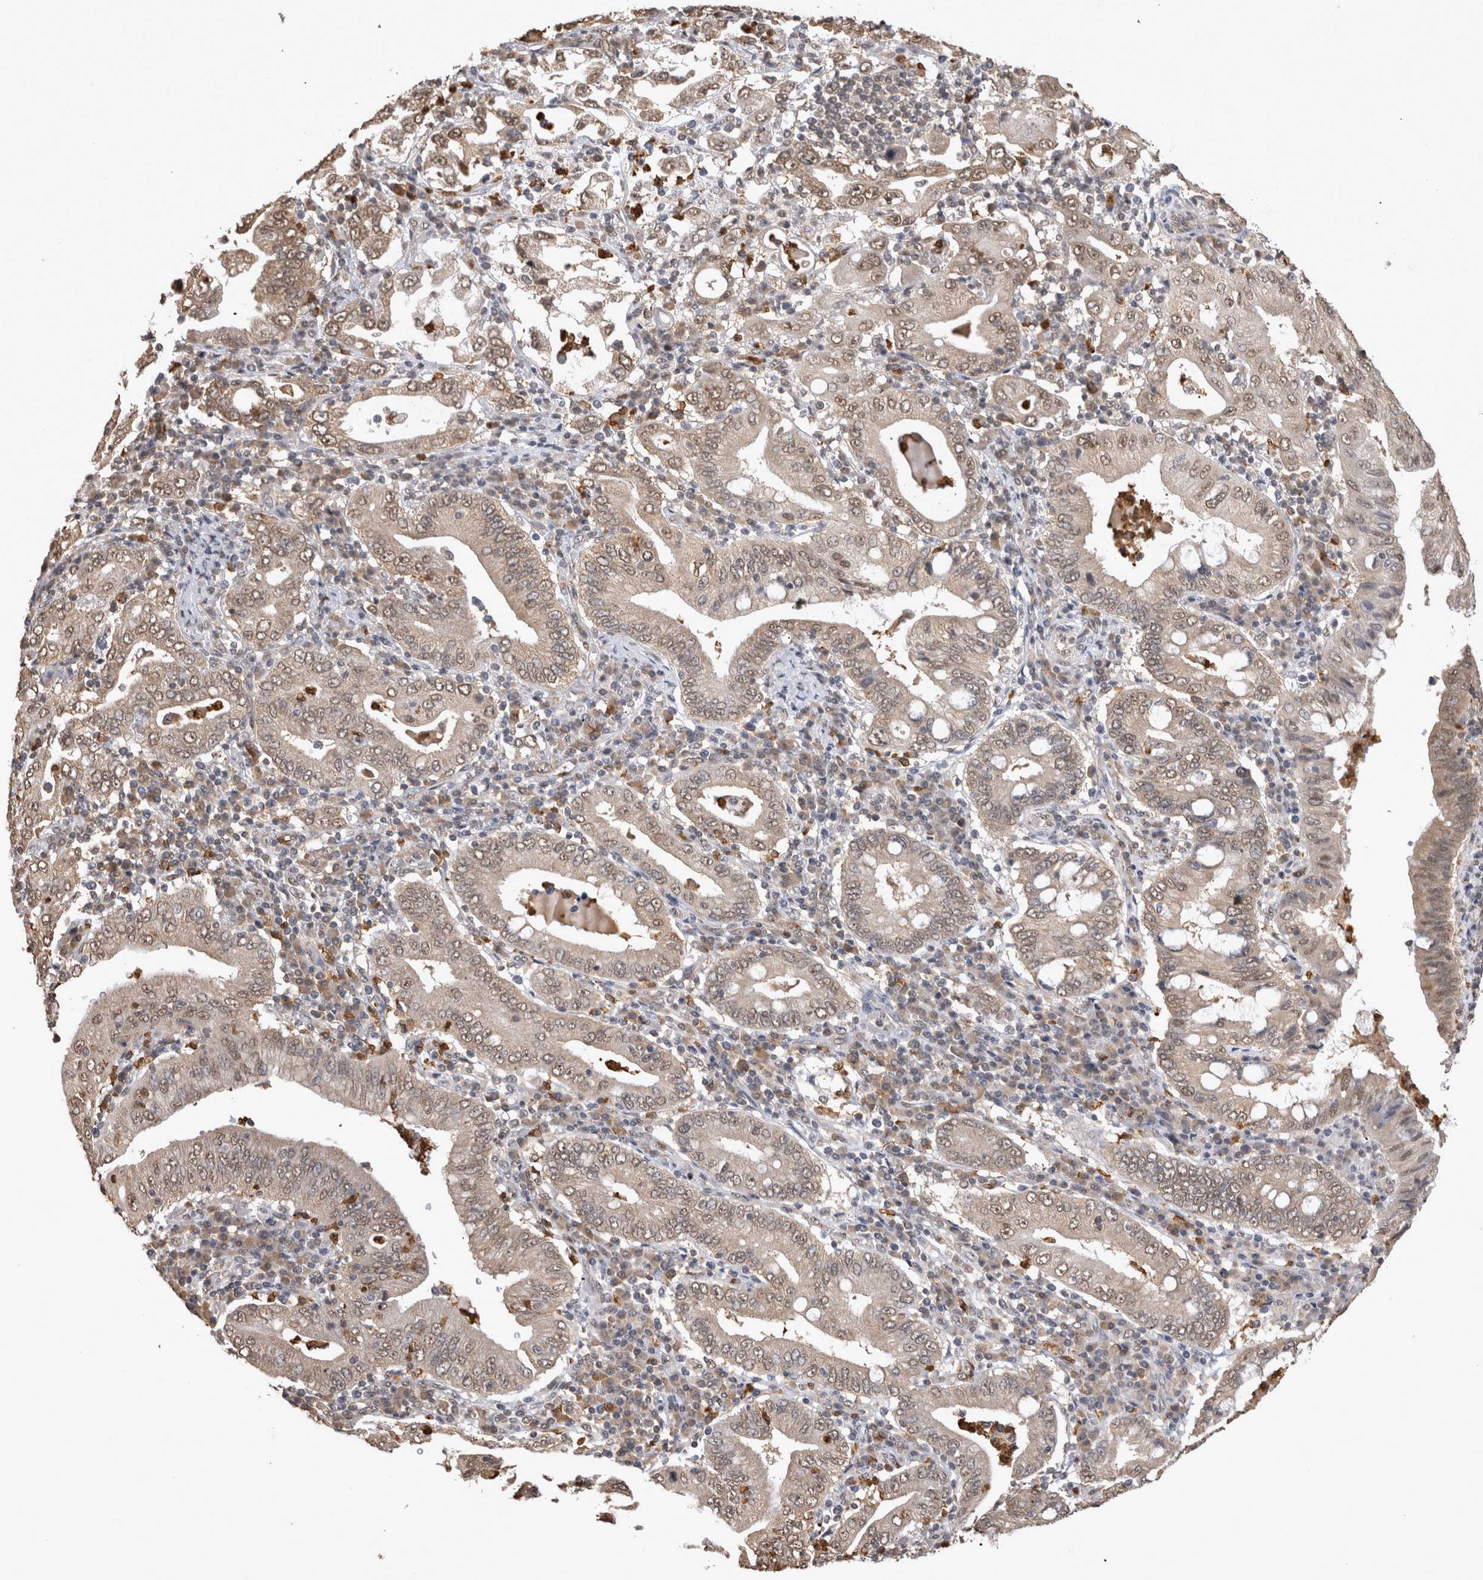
{"staining": {"intensity": "weak", "quantity": ">75%", "location": "nuclear"}, "tissue": "stomach cancer", "cell_type": "Tumor cells", "image_type": "cancer", "snomed": [{"axis": "morphology", "description": "Normal tissue, NOS"}, {"axis": "morphology", "description": "Adenocarcinoma, NOS"}, {"axis": "topography", "description": "Esophagus"}, {"axis": "topography", "description": "Stomach, upper"}, {"axis": "topography", "description": "Peripheral nerve tissue"}], "caption": "Brown immunohistochemical staining in stomach adenocarcinoma shows weak nuclear staining in about >75% of tumor cells. (IHC, brightfield microscopy, high magnification).", "gene": "PAK4", "patient": {"sex": "male", "age": 62}}